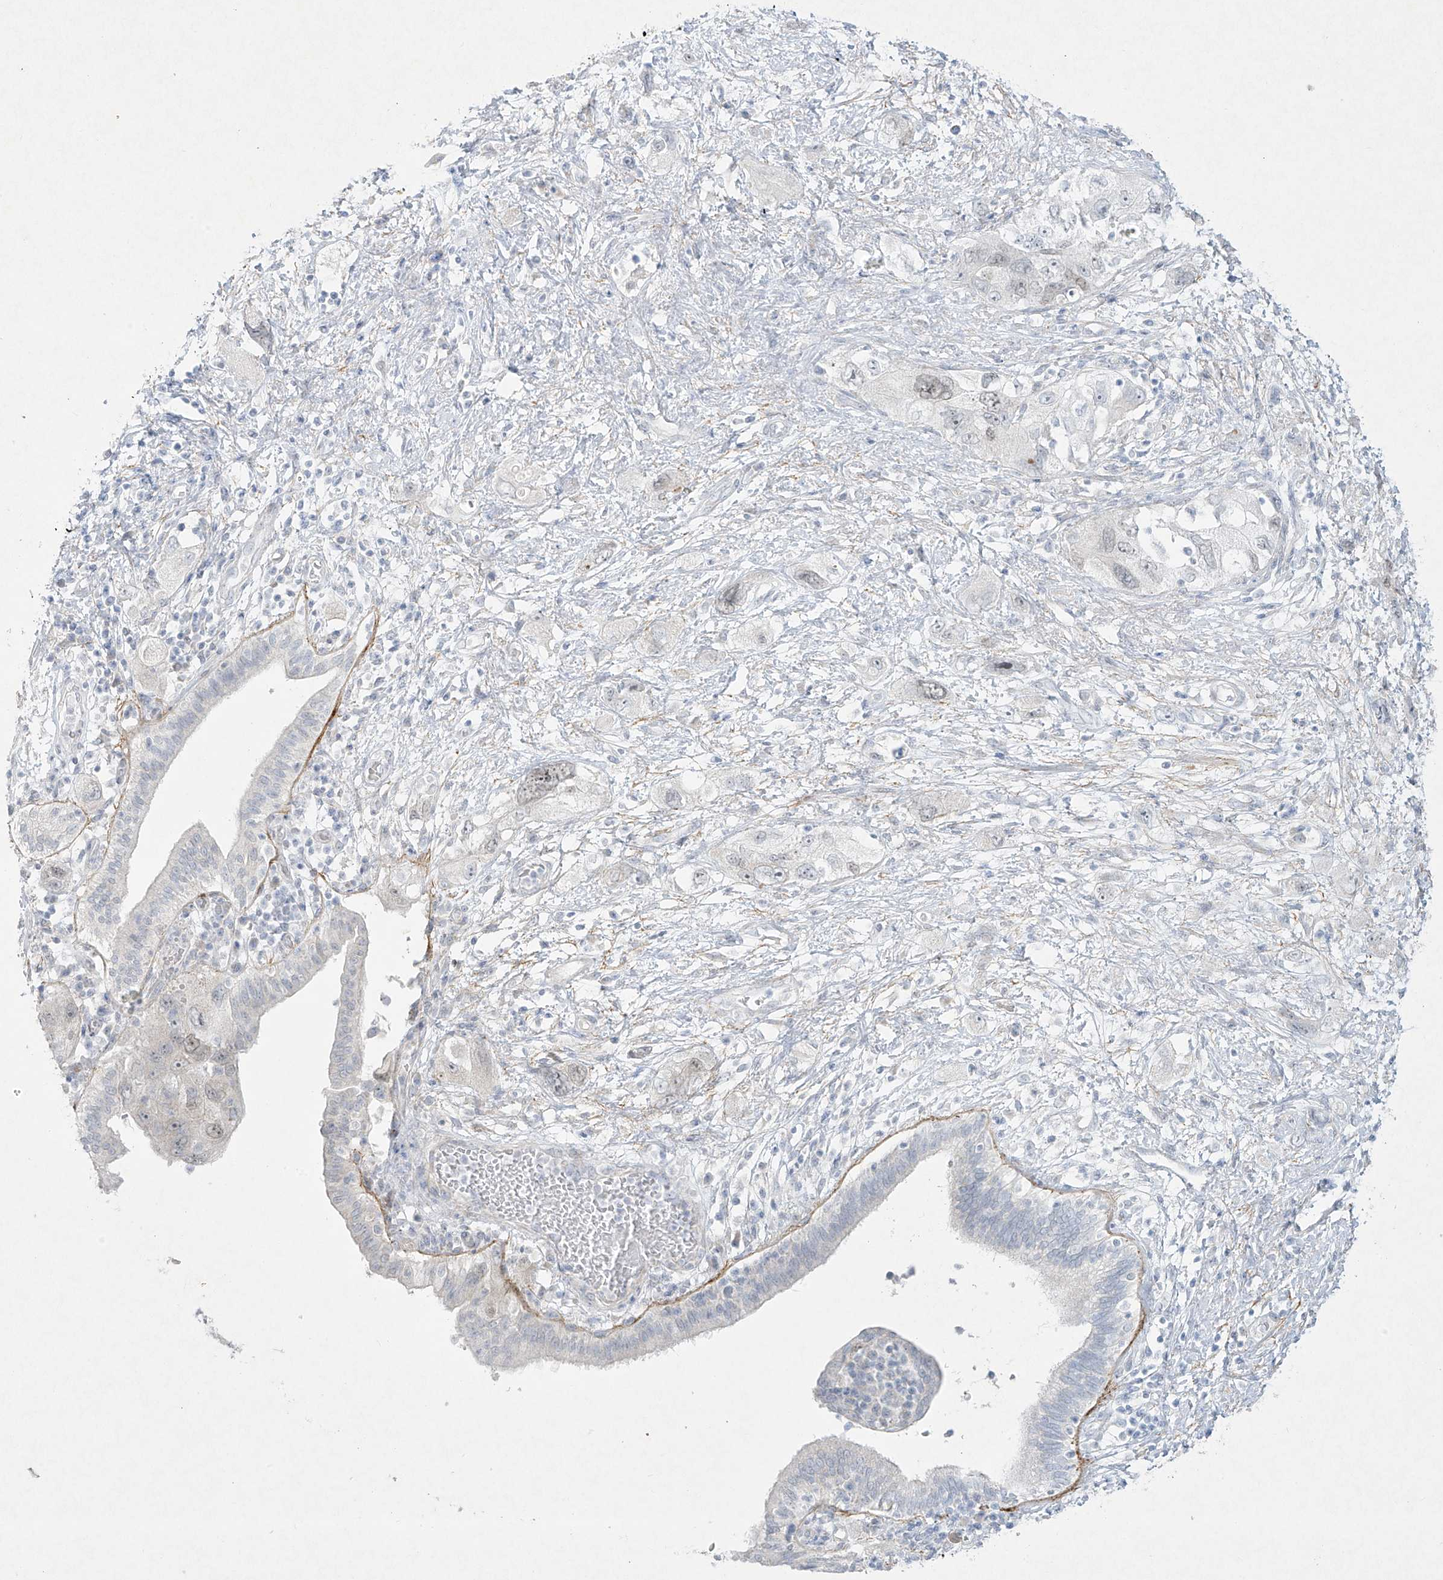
{"staining": {"intensity": "negative", "quantity": "none", "location": "none"}, "tissue": "pancreatic cancer", "cell_type": "Tumor cells", "image_type": "cancer", "snomed": [{"axis": "morphology", "description": "Adenocarcinoma, NOS"}, {"axis": "topography", "description": "Pancreas"}], "caption": "The image reveals no significant expression in tumor cells of pancreatic cancer.", "gene": "PAX6", "patient": {"sex": "female", "age": 73}}